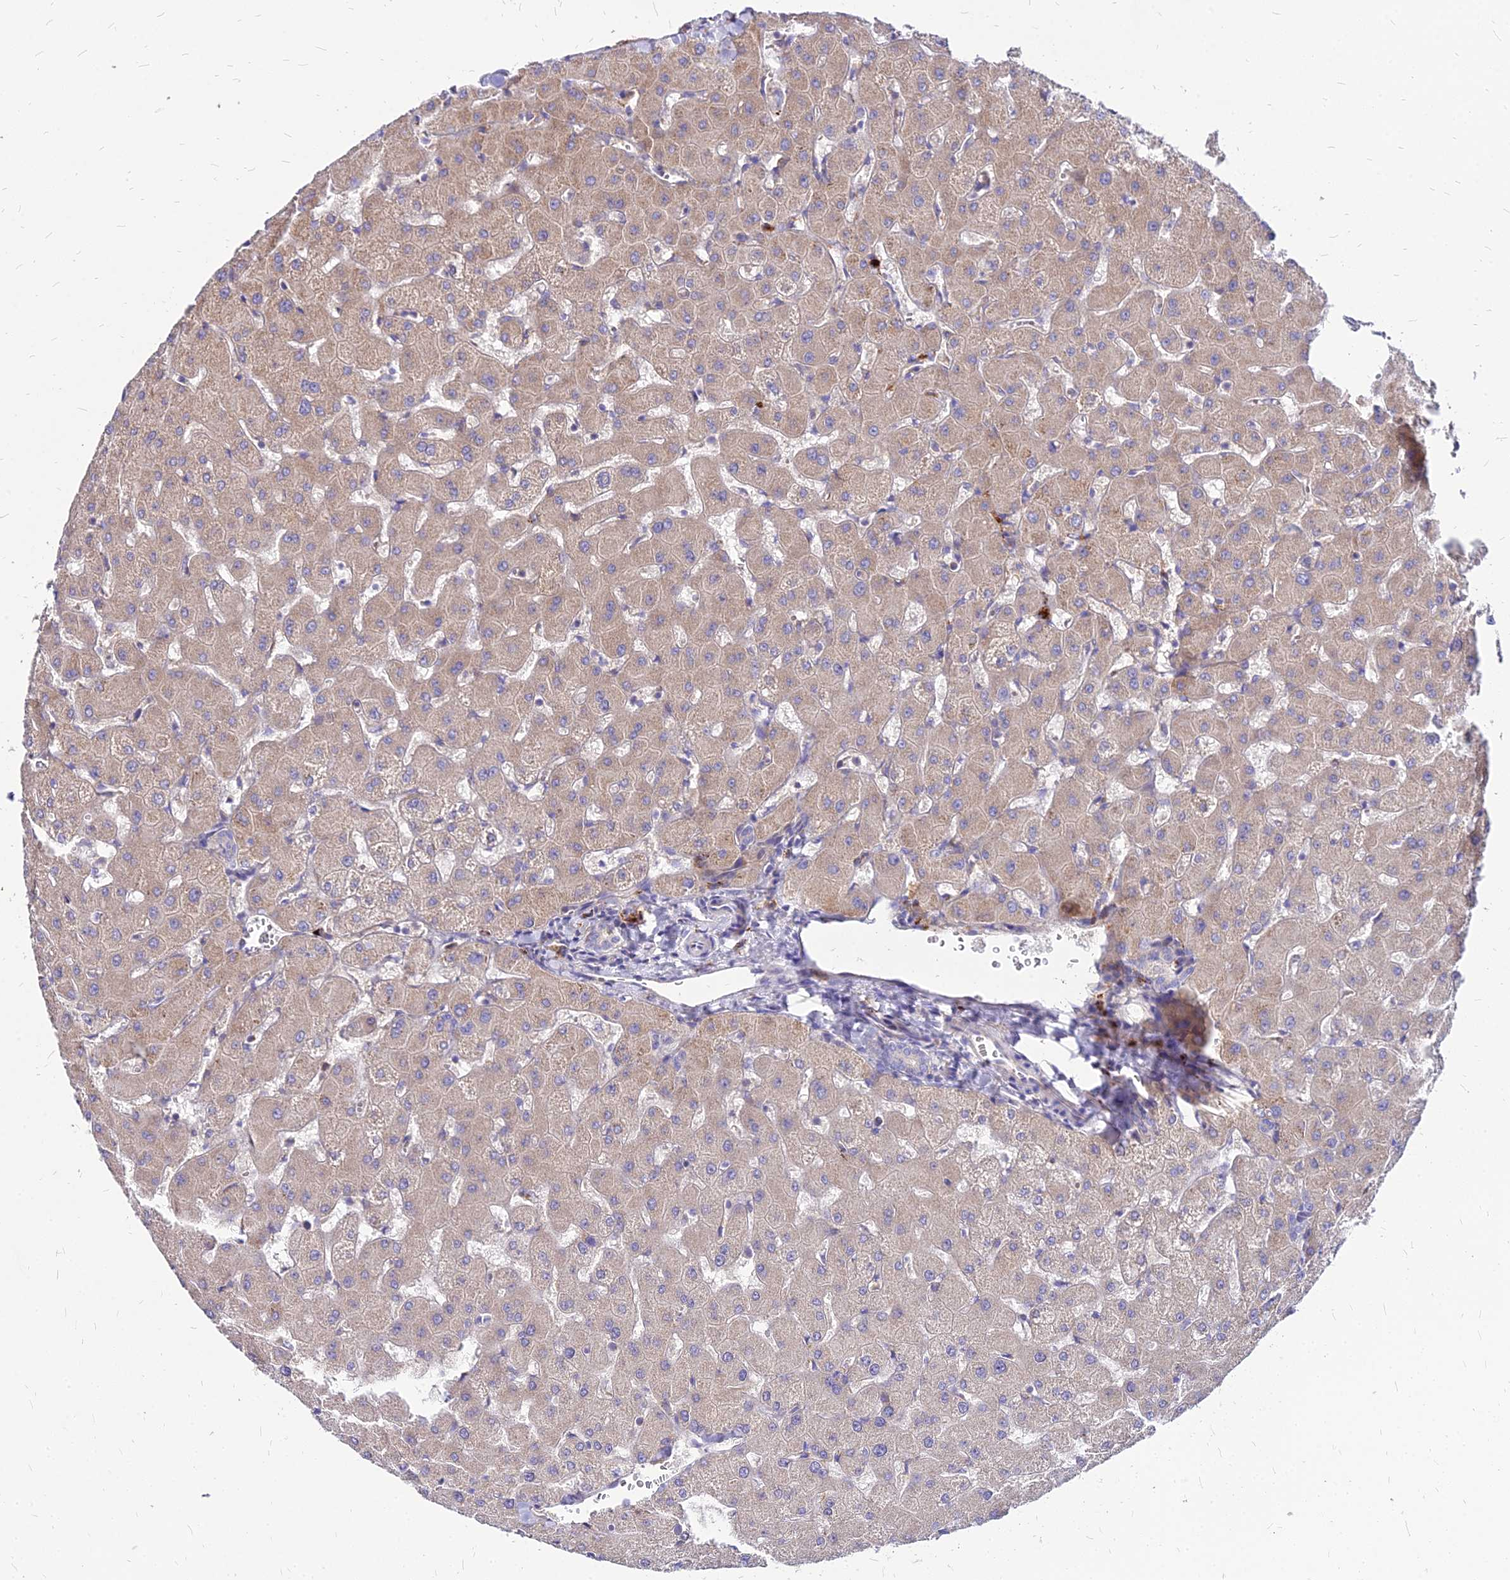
{"staining": {"intensity": "negative", "quantity": "none", "location": "none"}, "tissue": "liver", "cell_type": "Cholangiocytes", "image_type": "normal", "snomed": [{"axis": "morphology", "description": "Normal tissue, NOS"}, {"axis": "topography", "description": "Liver"}], "caption": "Immunohistochemical staining of normal liver reveals no significant expression in cholangiocytes. (DAB IHC with hematoxylin counter stain).", "gene": "COMMD10", "patient": {"sex": "female", "age": 63}}